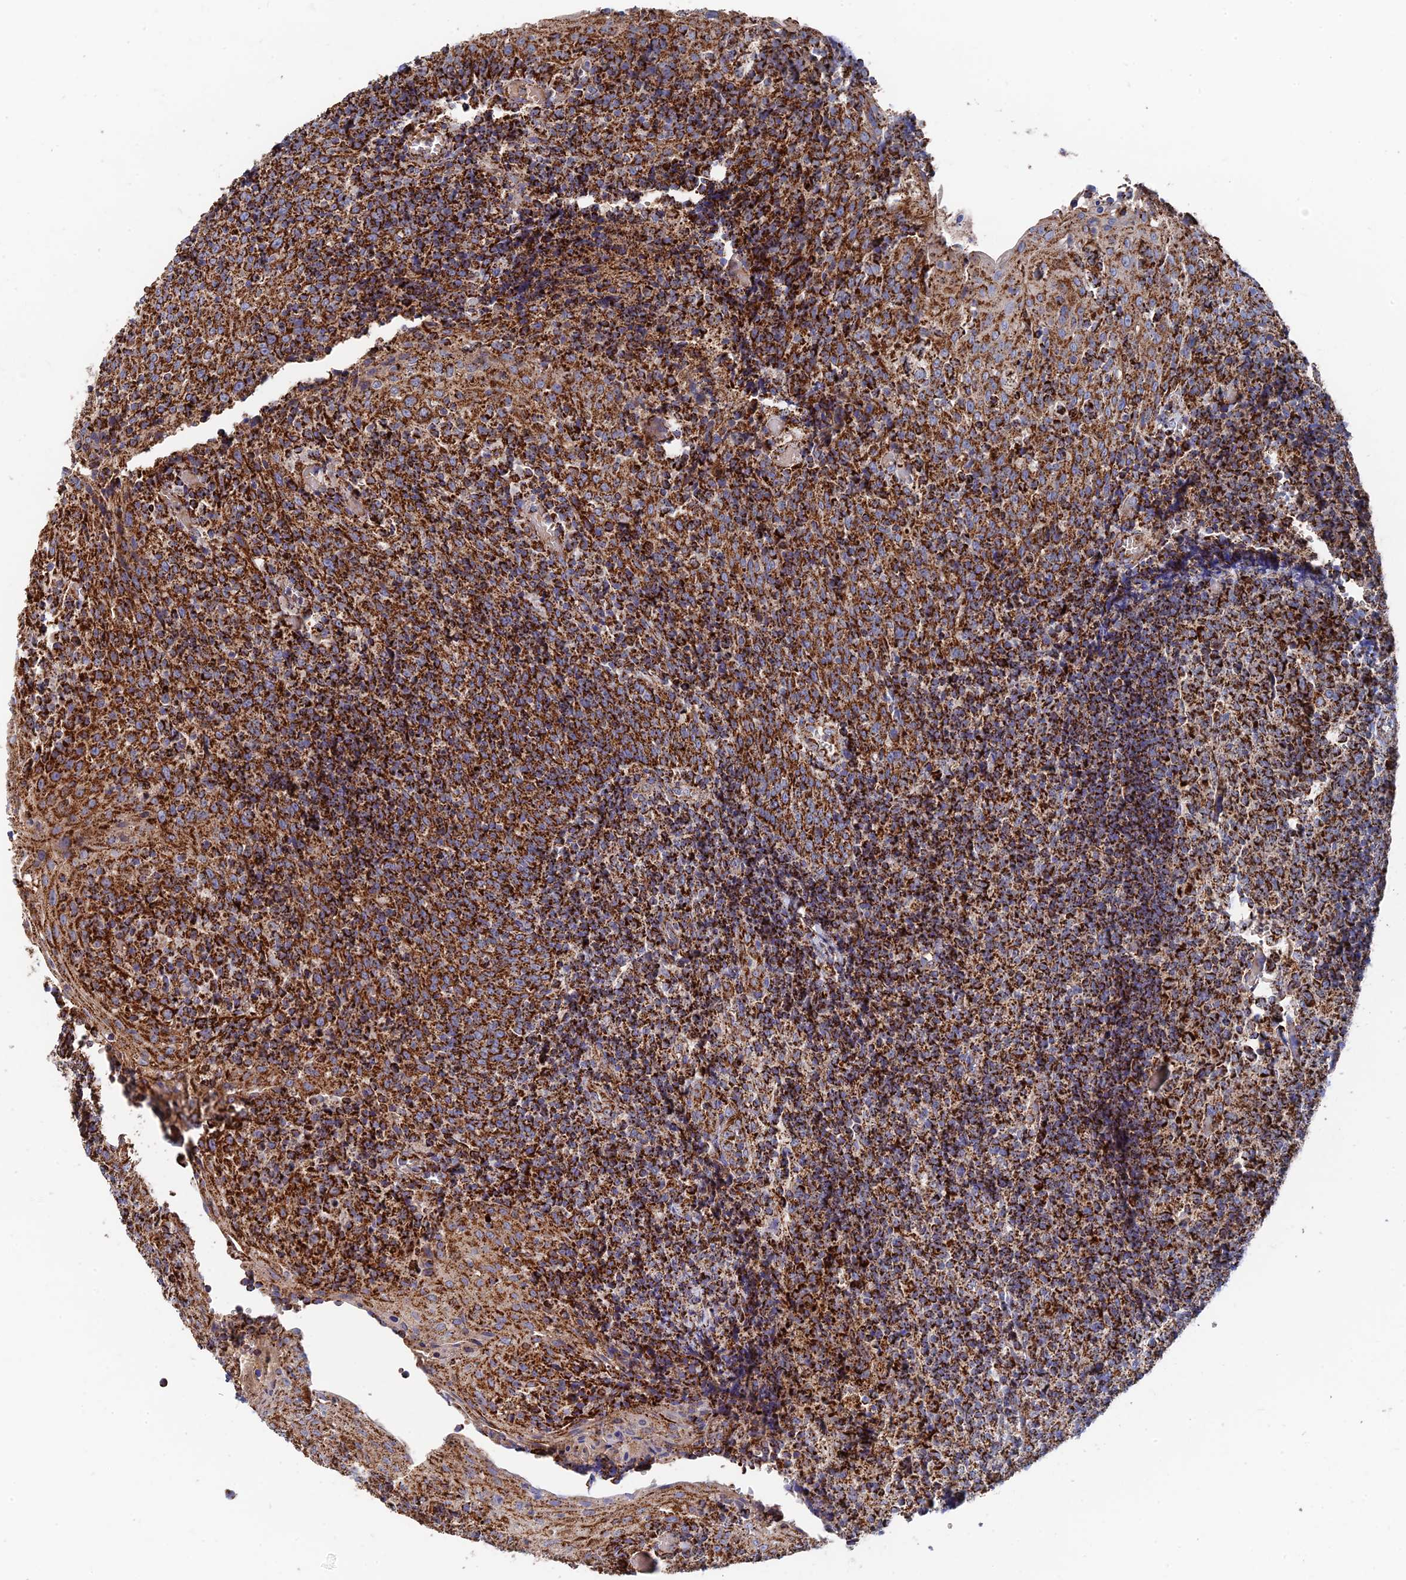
{"staining": {"intensity": "strong", "quantity": ">75%", "location": "cytoplasmic/membranous"}, "tissue": "tonsil", "cell_type": "Germinal center cells", "image_type": "normal", "snomed": [{"axis": "morphology", "description": "Normal tissue, NOS"}, {"axis": "topography", "description": "Tonsil"}], "caption": "A high amount of strong cytoplasmic/membranous staining is appreciated in about >75% of germinal center cells in normal tonsil.", "gene": "HAUS8", "patient": {"sex": "female", "age": 19}}